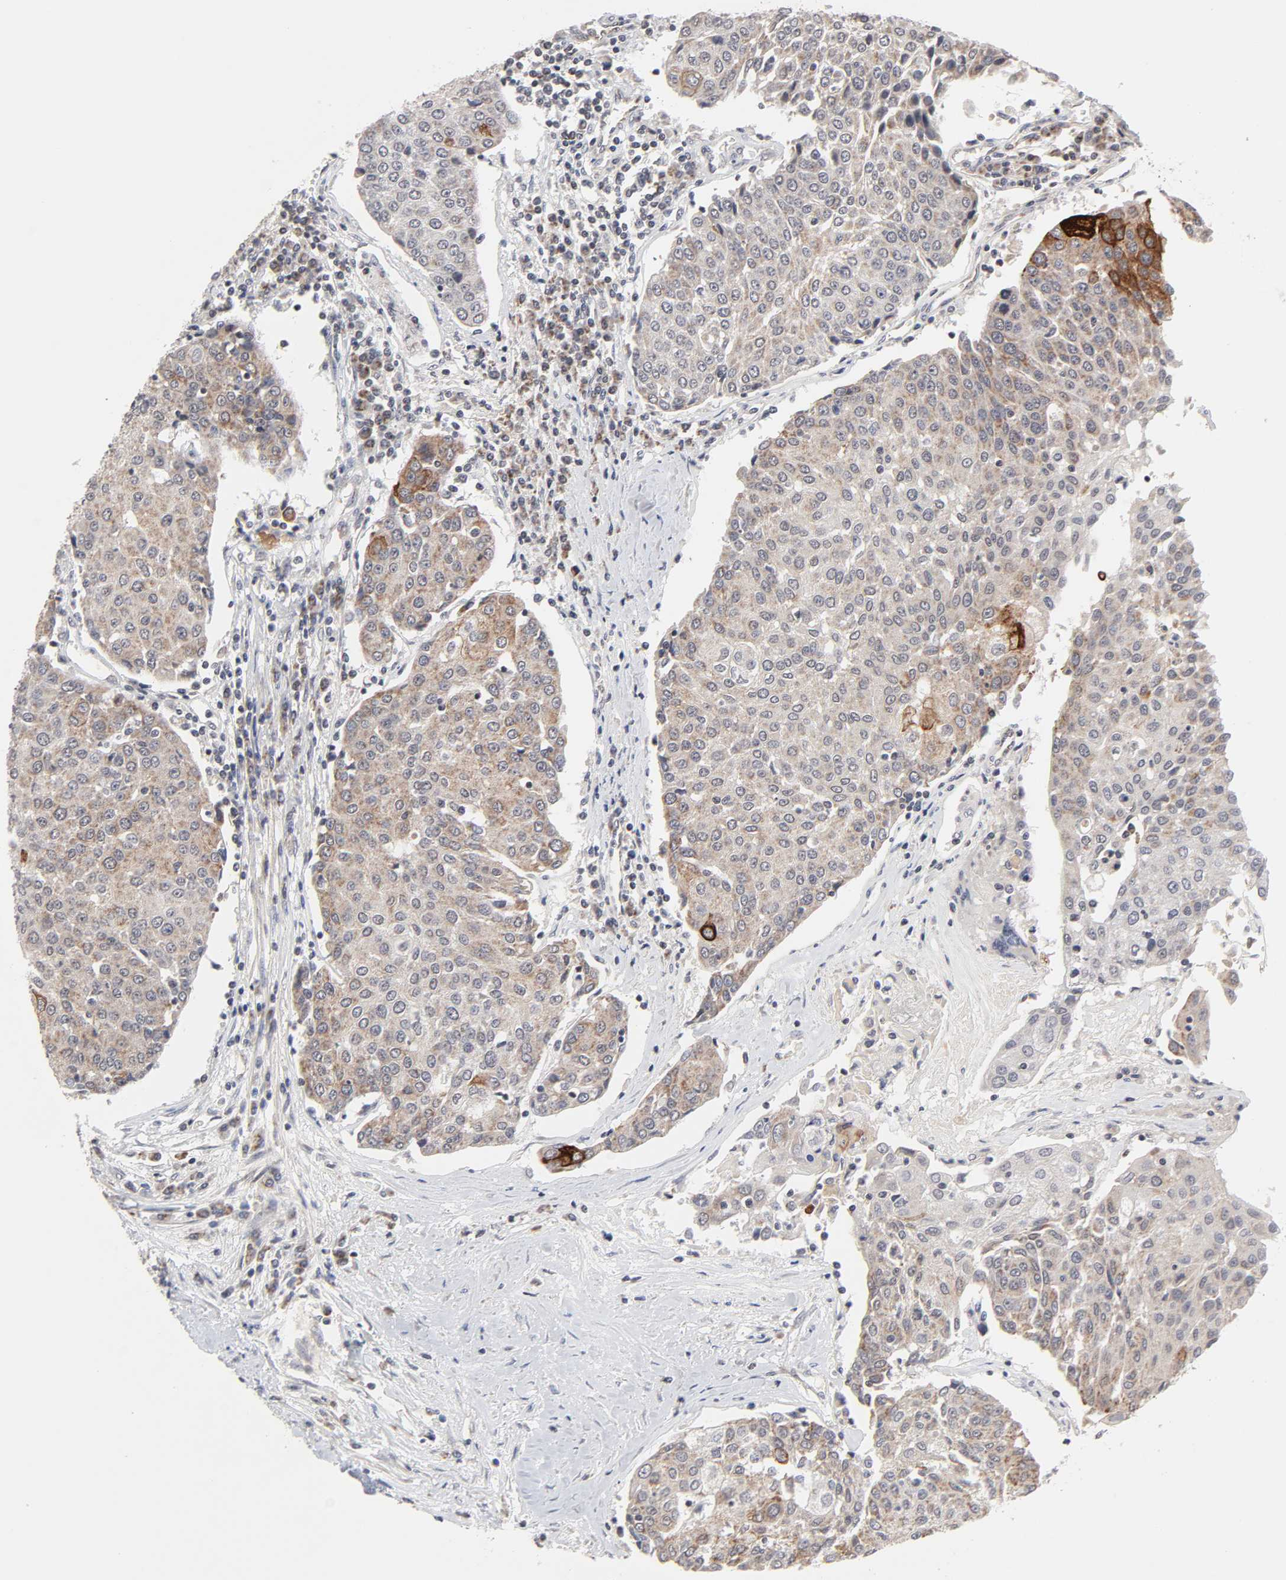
{"staining": {"intensity": "strong", "quantity": ">75%", "location": "cytoplasmic/membranous"}, "tissue": "urothelial cancer", "cell_type": "Tumor cells", "image_type": "cancer", "snomed": [{"axis": "morphology", "description": "Urothelial carcinoma, High grade"}, {"axis": "topography", "description": "Urinary bladder"}], "caption": "High-grade urothelial carcinoma stained for a protein reveals strong cytoplasmic/membranous positivity in tumor cells.", "gene": "AUH", "patient": {"sex": "female", "age": 85}}